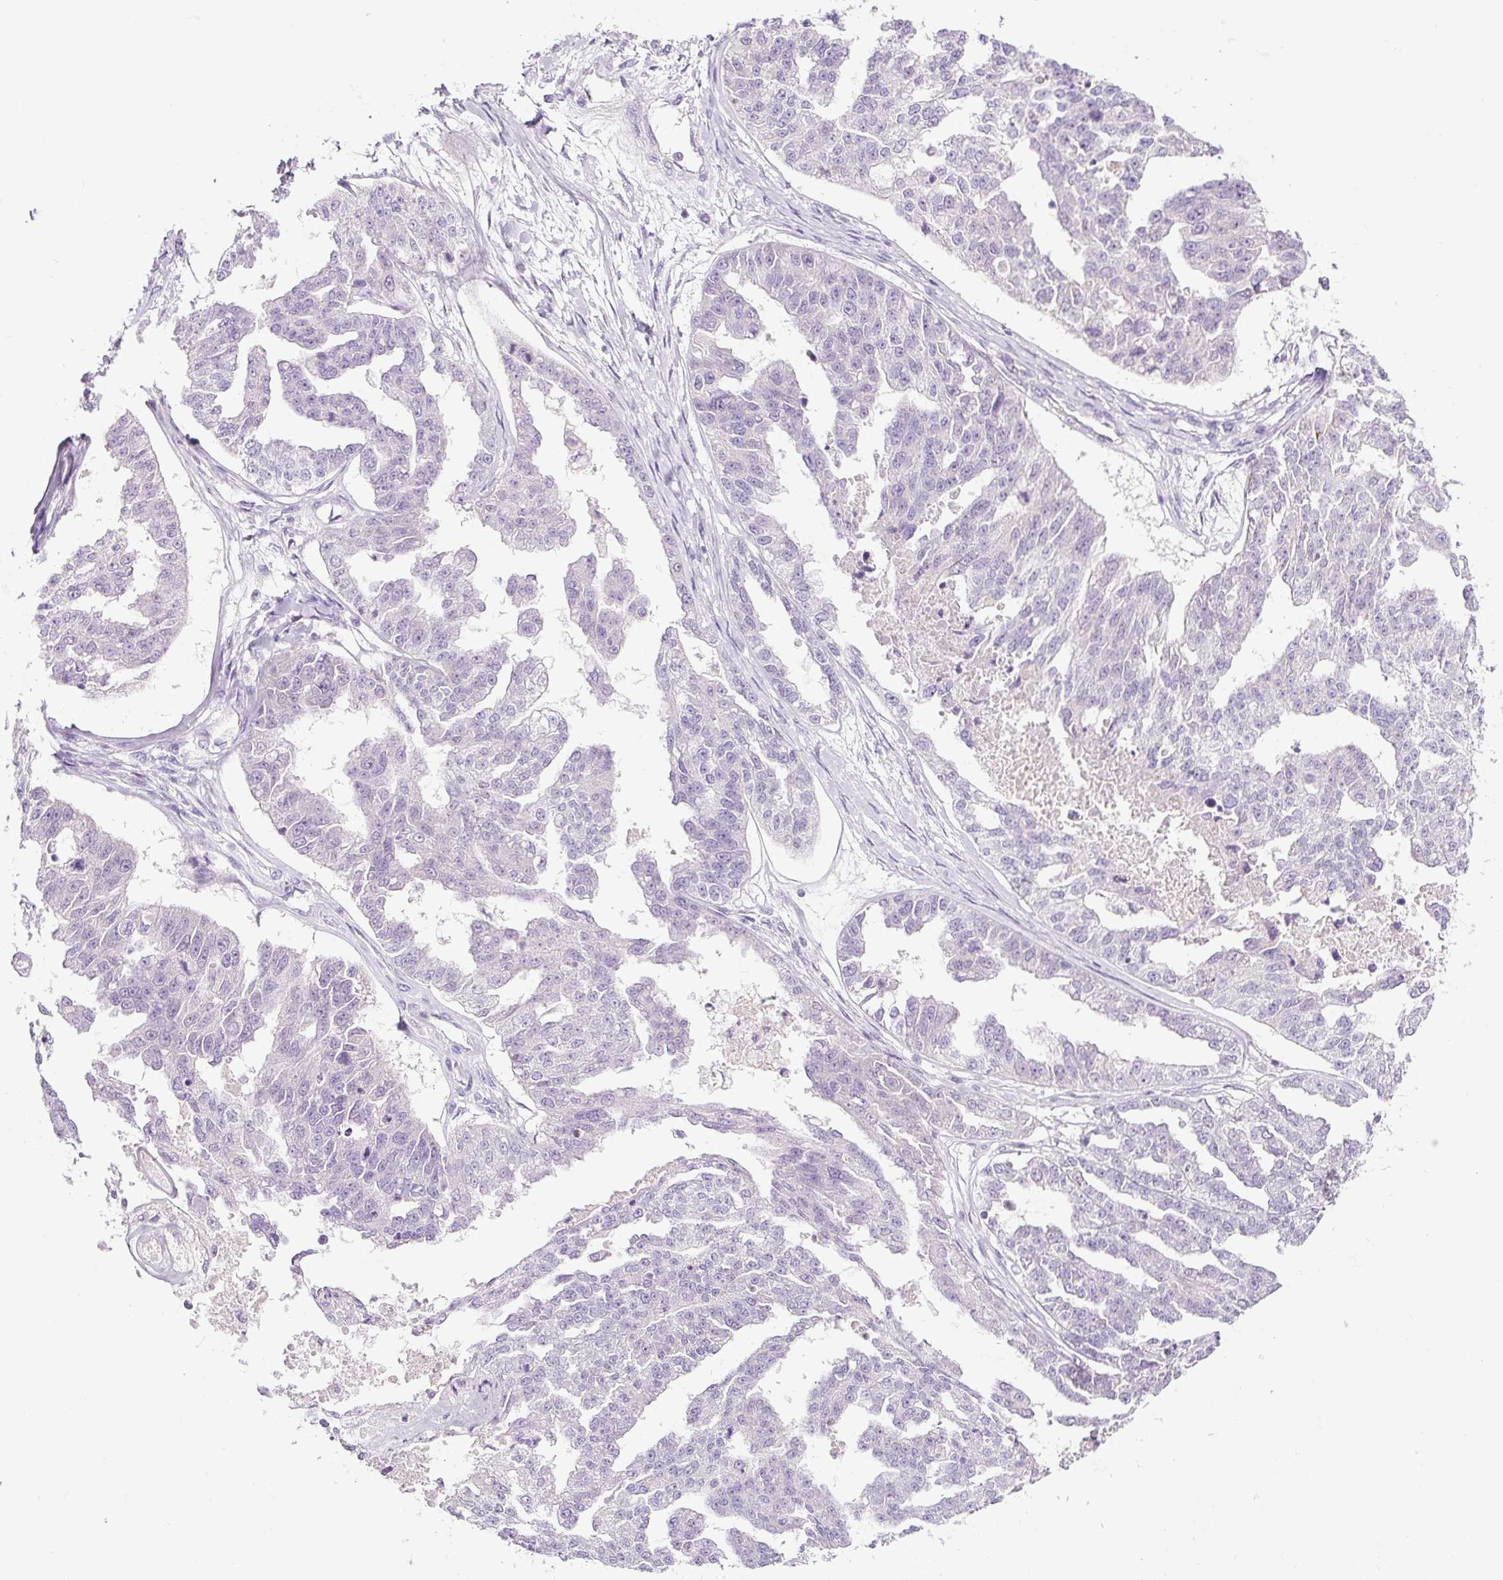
{"staining": {"intensity": "negative", "quantity": "none", "location": "none"}, "tissue": "ovarian cancer", "cell_type": "Tumor cells", "image_type": "cancer", "snomed": [{"axis": "morphology", "description": "Cystadenocarcinoma, serous, NOS"}, {"axis": "topography", "description": "Ovary"}], "caption": "This histopathology image is of ovarian serous cystadenocarcinoma stained with immunohistochemistry to label a protein in brown with the nuclei are counter-stained blue. There is no positivity in tumor cells.", "gene": "RNF212B", "patient": {"sex": "female", "age": 58}}